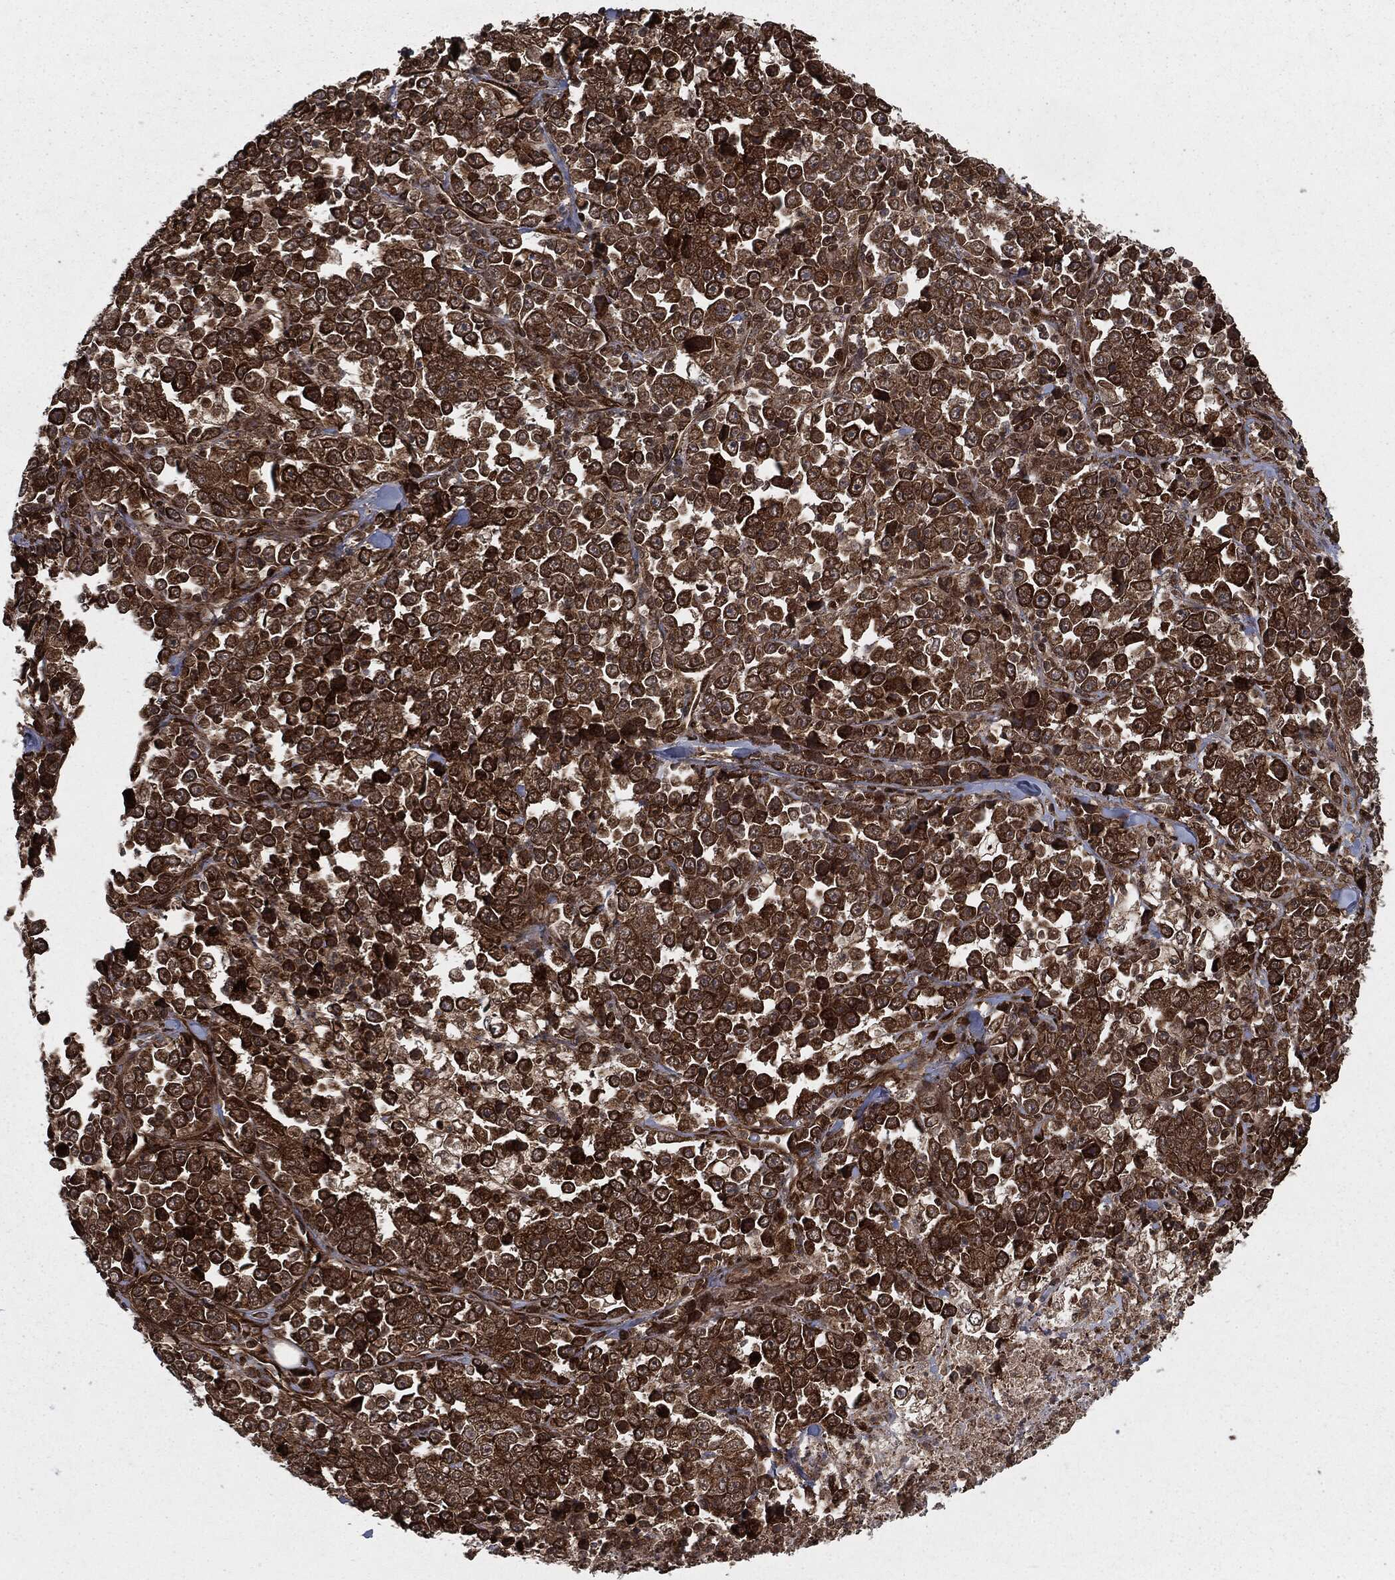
{"staining": {"intensity": "strong", "quantity": ">75%", "location": "cytoplasmic/membranous"}, "tissue": "stomach cancer", "cell_type": "Tumor cells", "image_type": "cancer", "snomed": [{"axis": "morphology", "description": "Normal tissue, NOS"}, {"axis": "morphology", "description": "Adenocarcinoma, NOS"}, {"axis": "topography", "description": "Stomach, upper"}, {"axis": "topography", "description": "Stomach"}], "caption": "Immunohistochemistry staining of stomach adenocarcinoma, which exhibits high levels of strong cytoplasmic/membranous positivity in about >75% of tumor cells indicating strong cytoplasmic/membranous protein expression. The staining was performed using DAB (3,3'-diaminobenzidine) (brown) for protein detection and nuclei were counterstained in hematoxylin (blue).", "gene": "RANBP9", "patient": {"sex": "male", "age": 59}}